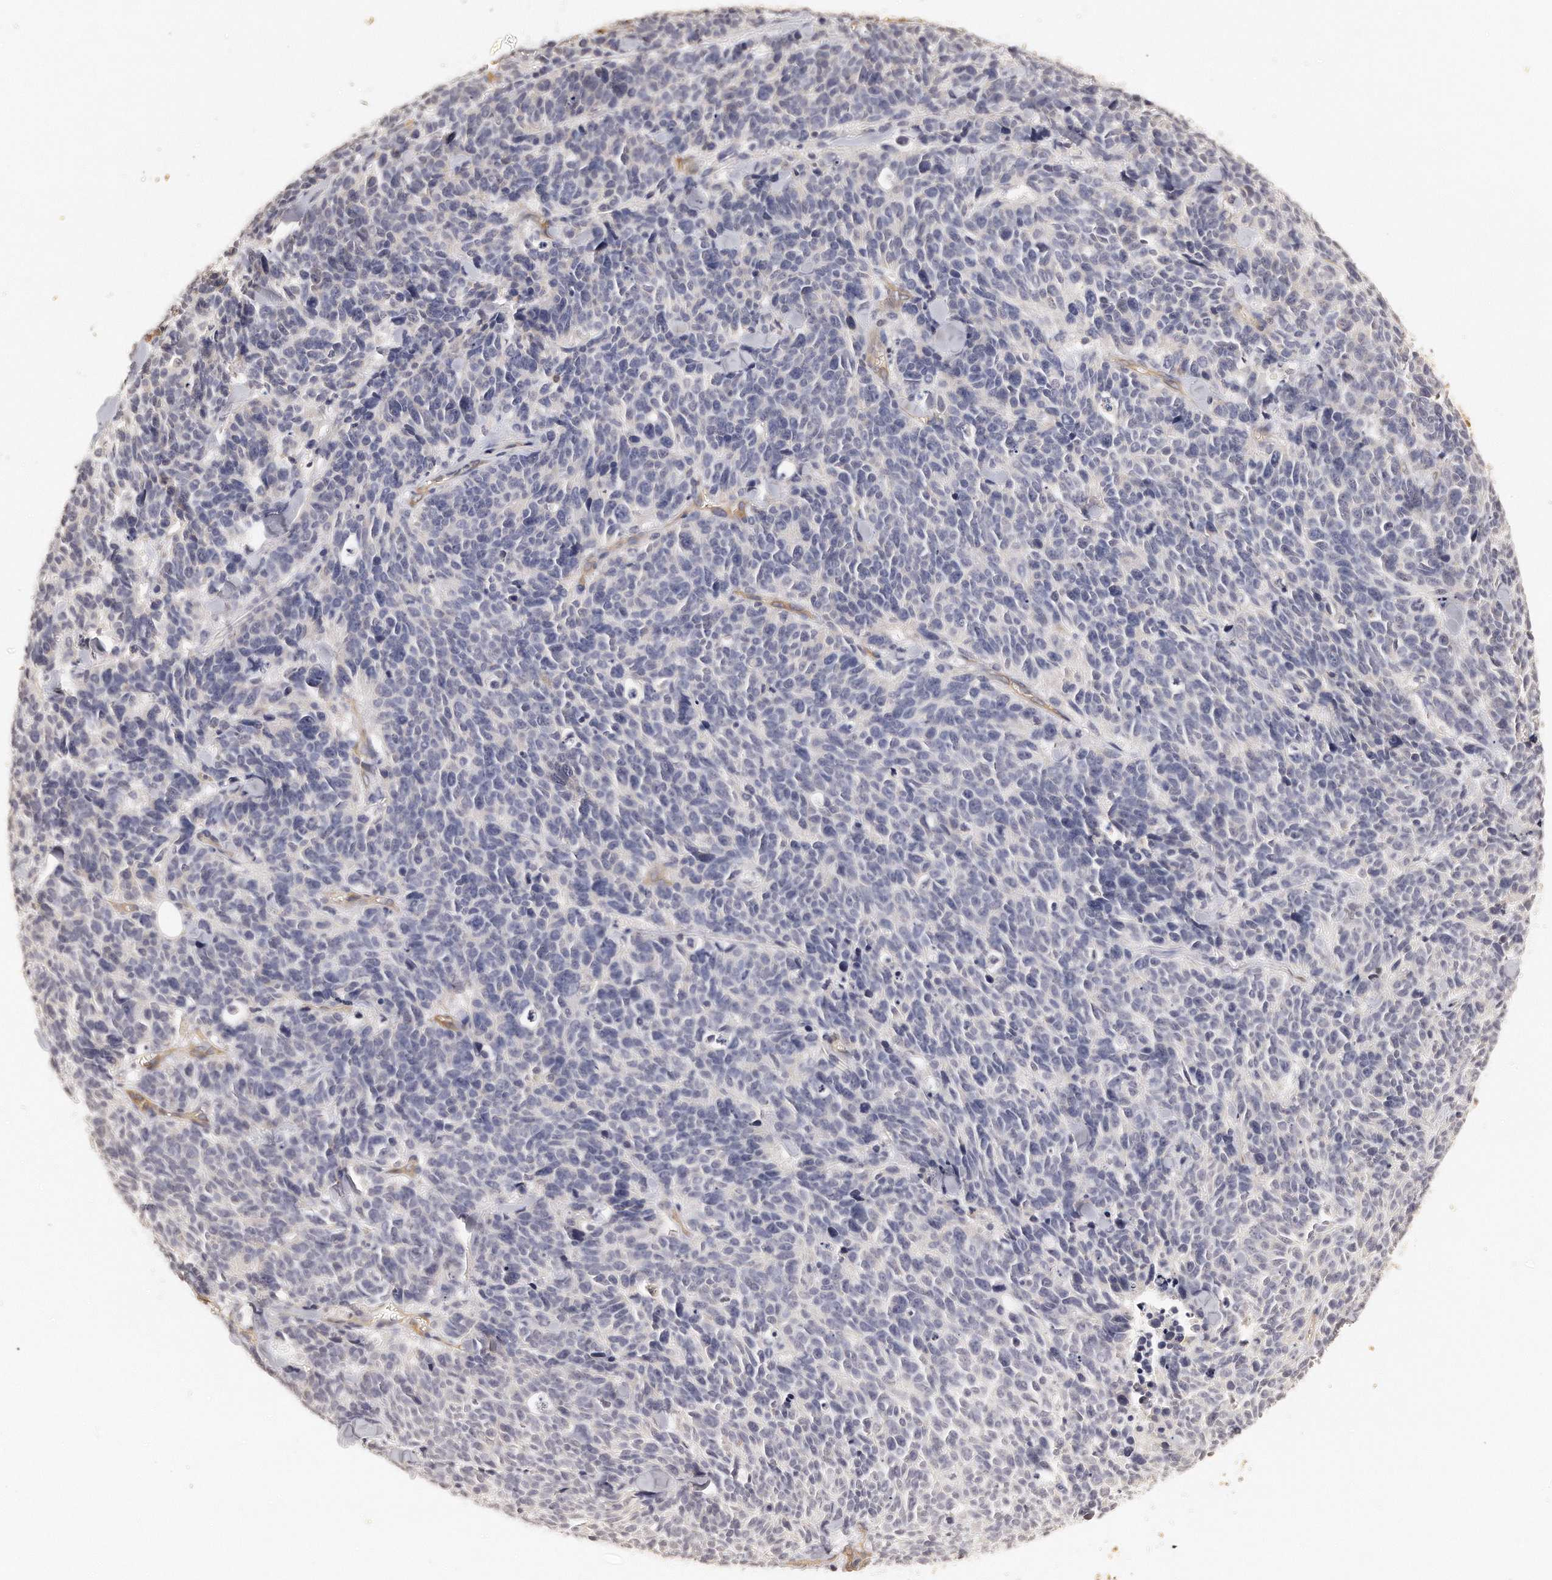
{"staining": {"intensity": "negative", "quantity": "none", "location": "none"}, "tissue": "lung cancer", "cell_type": "Tumor cells", "image_type": "cancer", "snomed": [{"axis": "morphology", "description": "Neoplasm, malignant, NOS"}, {"axis": "topography", "description": "Lung"}], "caption": "DAB immunohistochemical staining of human lung cancer (neoplasm (malignant)) demonstrates no significant staining in tumor cells.", "gene": "CHST7", "patient": {"sex": "female", "age": 58}}